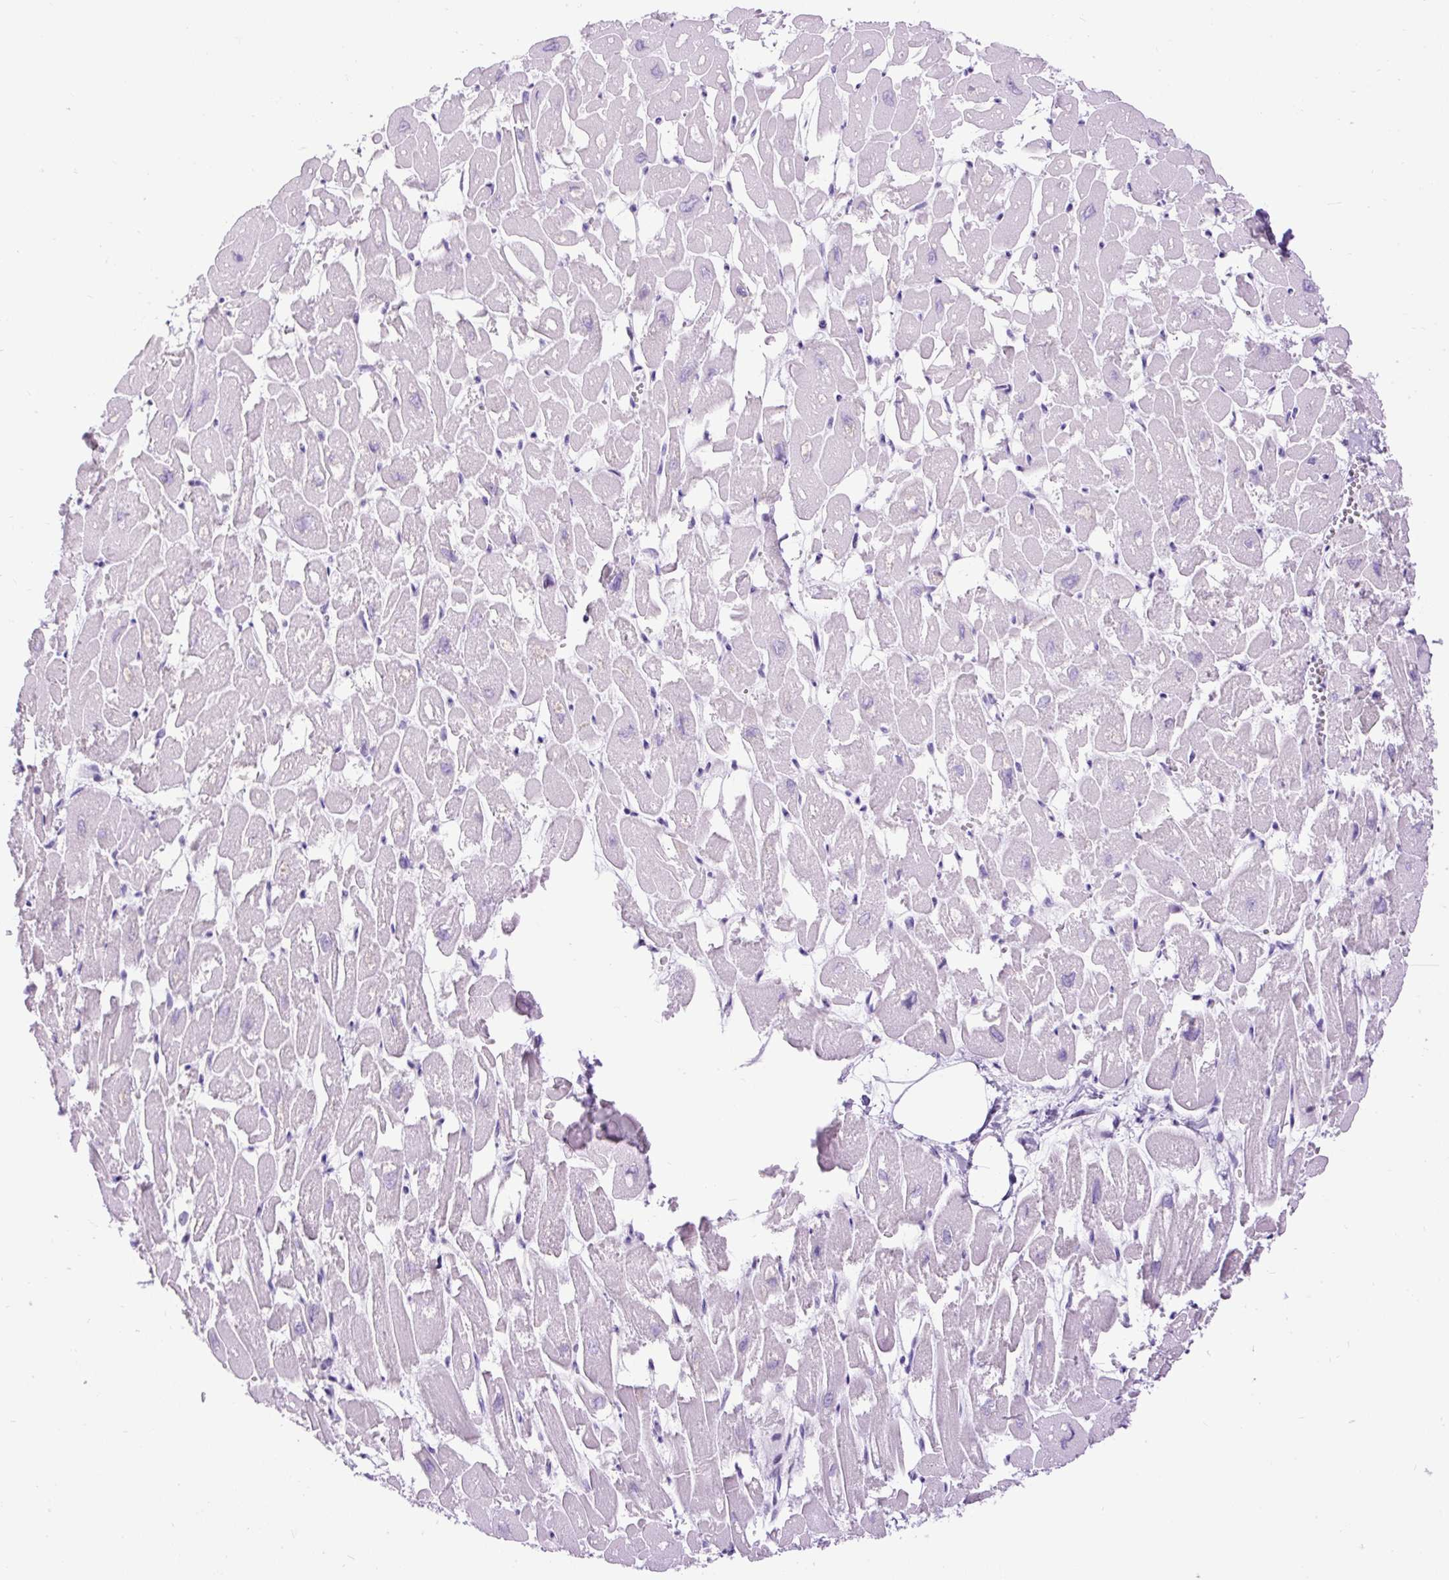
{"staining": {"intensity": "negative", "quantity": "none", "location": "none"}, "tissue": "heart muscle", "cell_type": "Cardiomyocytes", "image_type": "normal", "snomed": [{"axis": "morphology", "description": "Normal tissue, NOS"}, {"axis": "topography", "description": "Heart"}], "caption": "Benign heart muscle was stained to show a protein in brown. There is no significant positivity in cardiomyocytes. (Brightfield microscopy of DAB (3,3'-diaminobenzidine) immunohistochemistry (IHC) at high magnification).", "gene": "RACGAP1", "patient": {"sex": "male", "age": 54}}